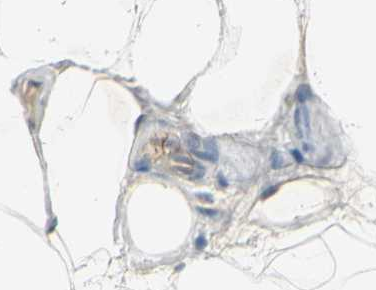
{"staining": {"intensity": "negative", "quantity": "none", "location": "none"}, "tissue": "adipose tissue", "cell_type": "Adipocytes", "image_type": "normal", "snomed": [{"axis": "morphology", "description": "Normal tissue, NOS"}, {"axis": "topography", "description": "Breast"}, {"axis": "topography", "description": "Adipose tissue"}], "caption": "Immunohistochemical staining of benign adipose tissue shows no significant staining in adipocytes.", "gene": "ZSCAN12", "patient": {"sex": "female", "age": 25}}